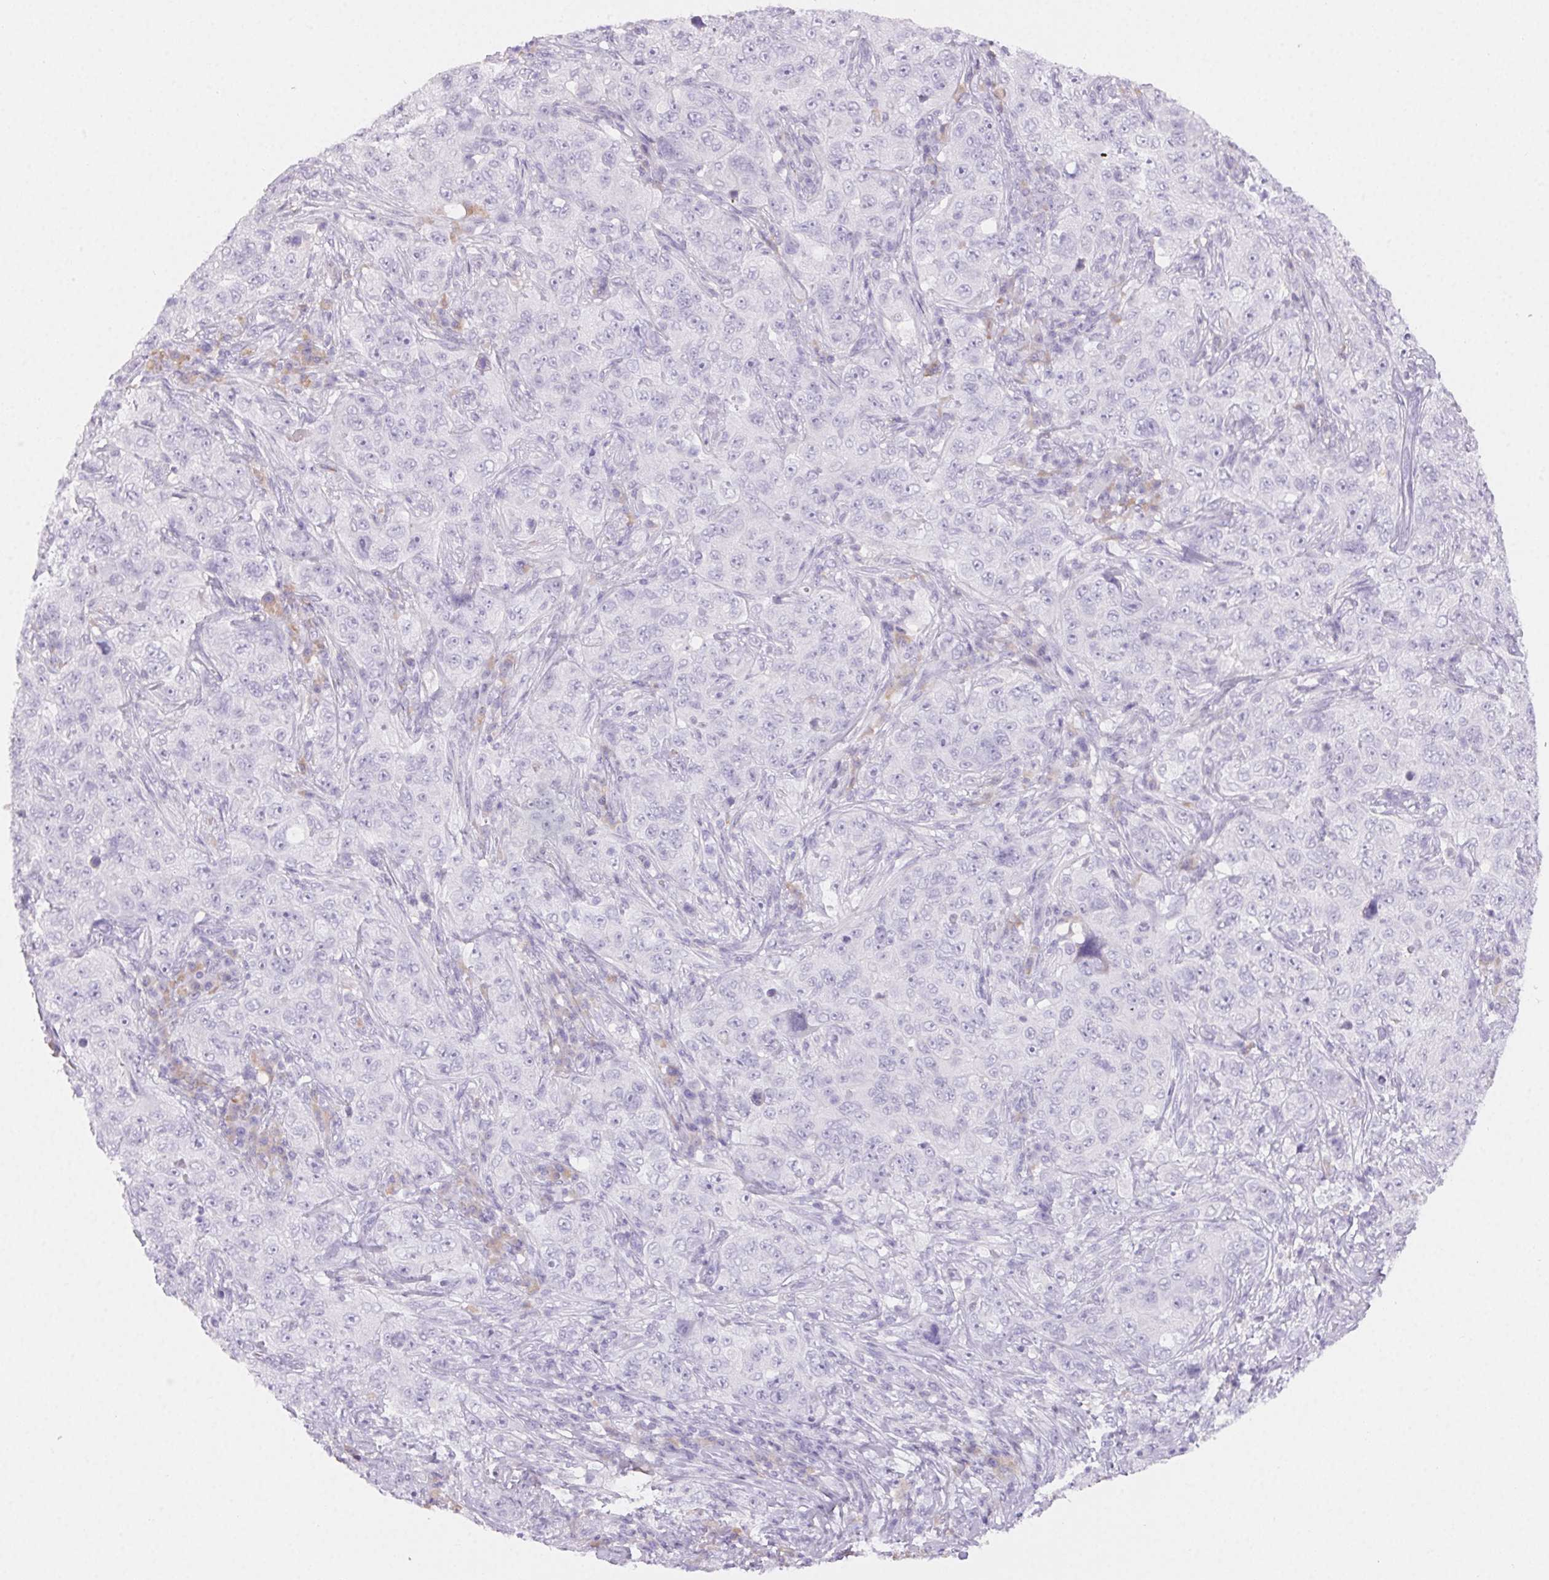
{"staining": {"intensity": "negative", "quantity": "none", "location": "none"}, "tissue": "pancreatic cancer", "cell_type": "Tumor cells", "image_type": "cancer", "snomed": [{"axis": "morphology", "description": "Adenocarcinoma, NOS"}, {"axis": "topography", "description": "Pancreas"}], "caption": "Pancreatic cancer stained for a protein using immunohistochemistry demonstrates no positivity tumor cells.", "gene": "PADI4", "patient": {"sex": "male", "age": 68}}